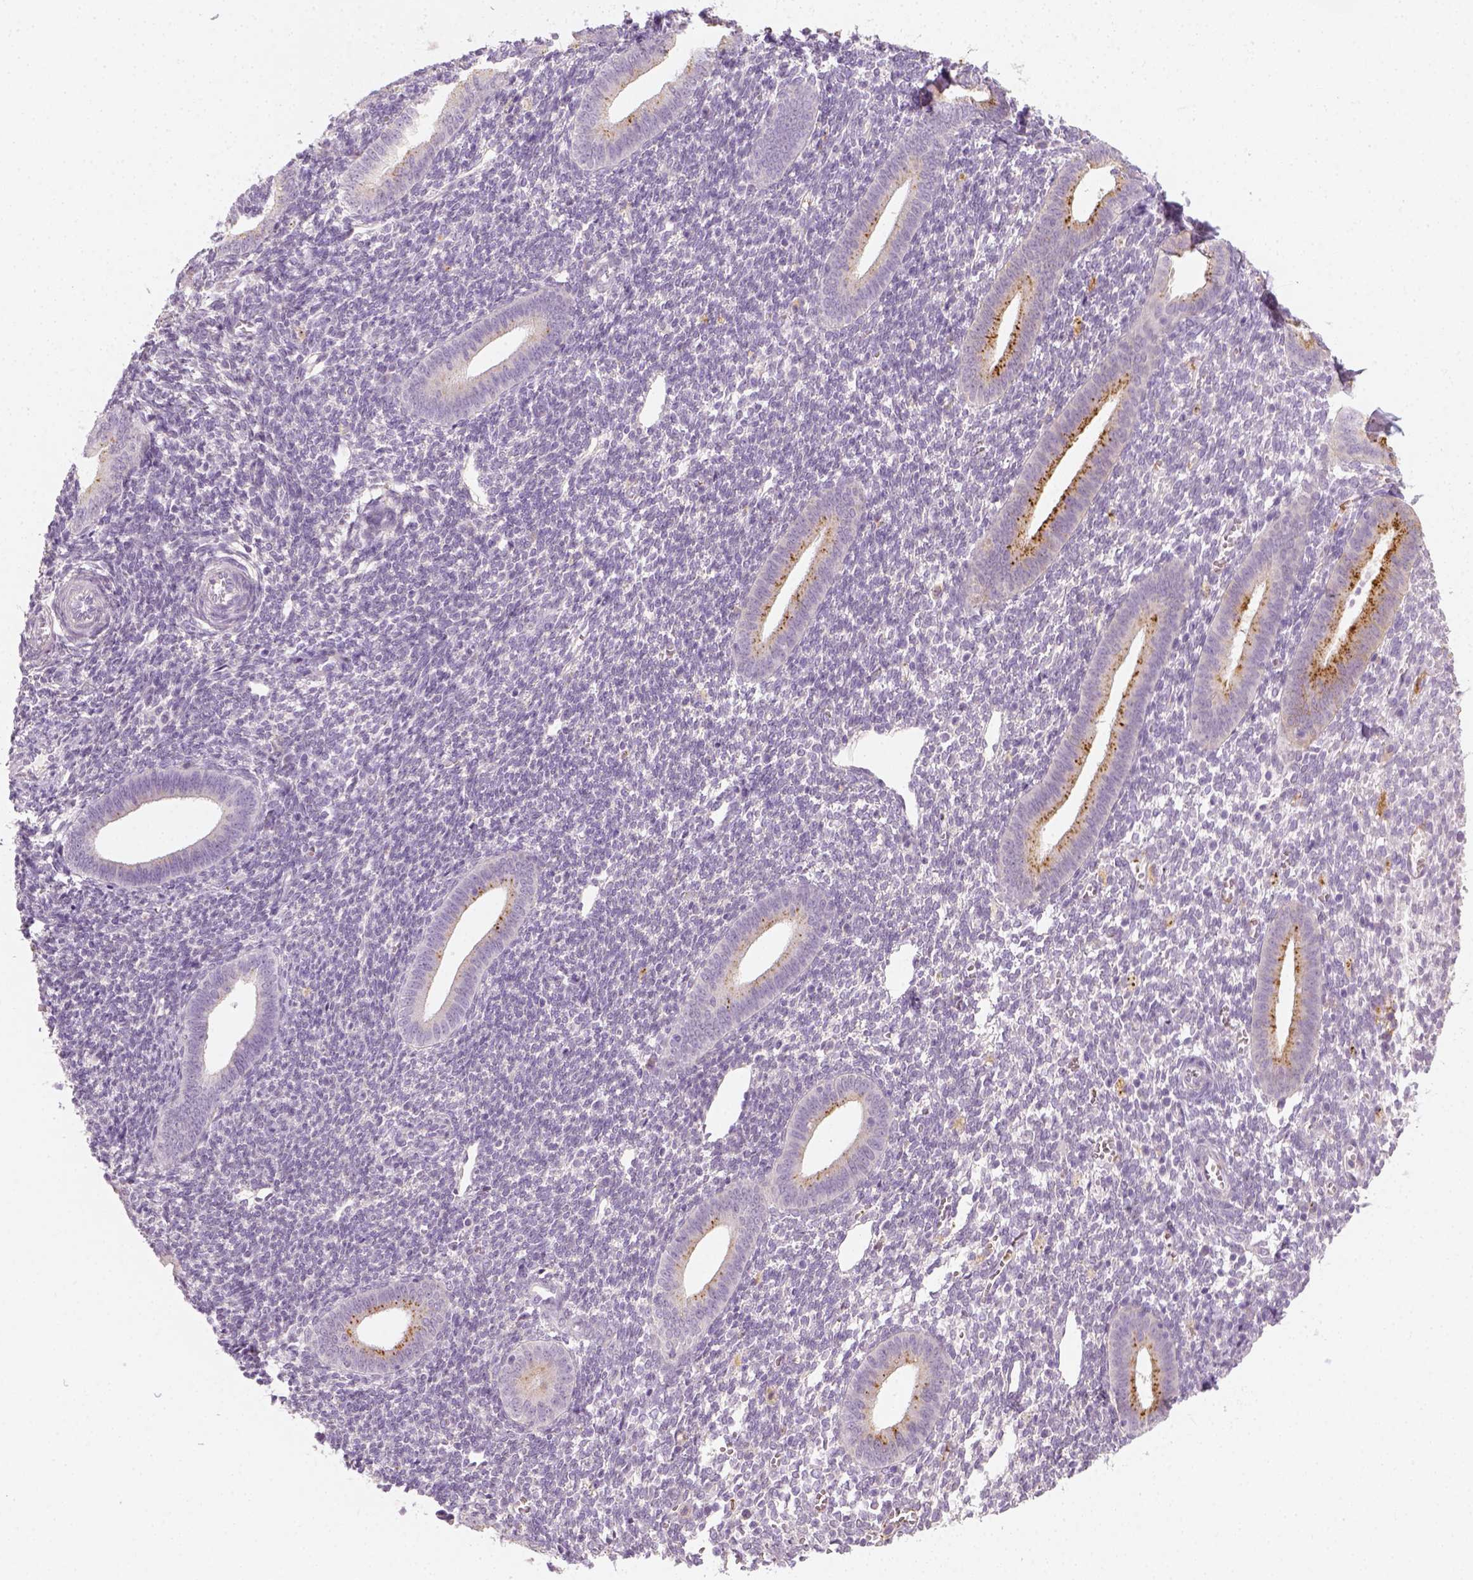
{"staining": {"intensity": "negative", "quantity": "none", "location": "none"}, "tissue": "endometrium", "cell_type": "Cells in endometrial stroma", "image_type": "normal", "snomed": [{"axis": "morphology", "description": "Normal tissue, NOS"}, {"axis": "topography", "description": "Endometrium"}], "caption": "Immunohistochemical staining of unremarkable endometrium displays no significant positivity in cells in endometrial stroma. (Immunohistochemistry (ihc), brightfield microscopy, high magnification).", "gene": "FAM163B", "patient": {"sex": "female", "age": 25}}